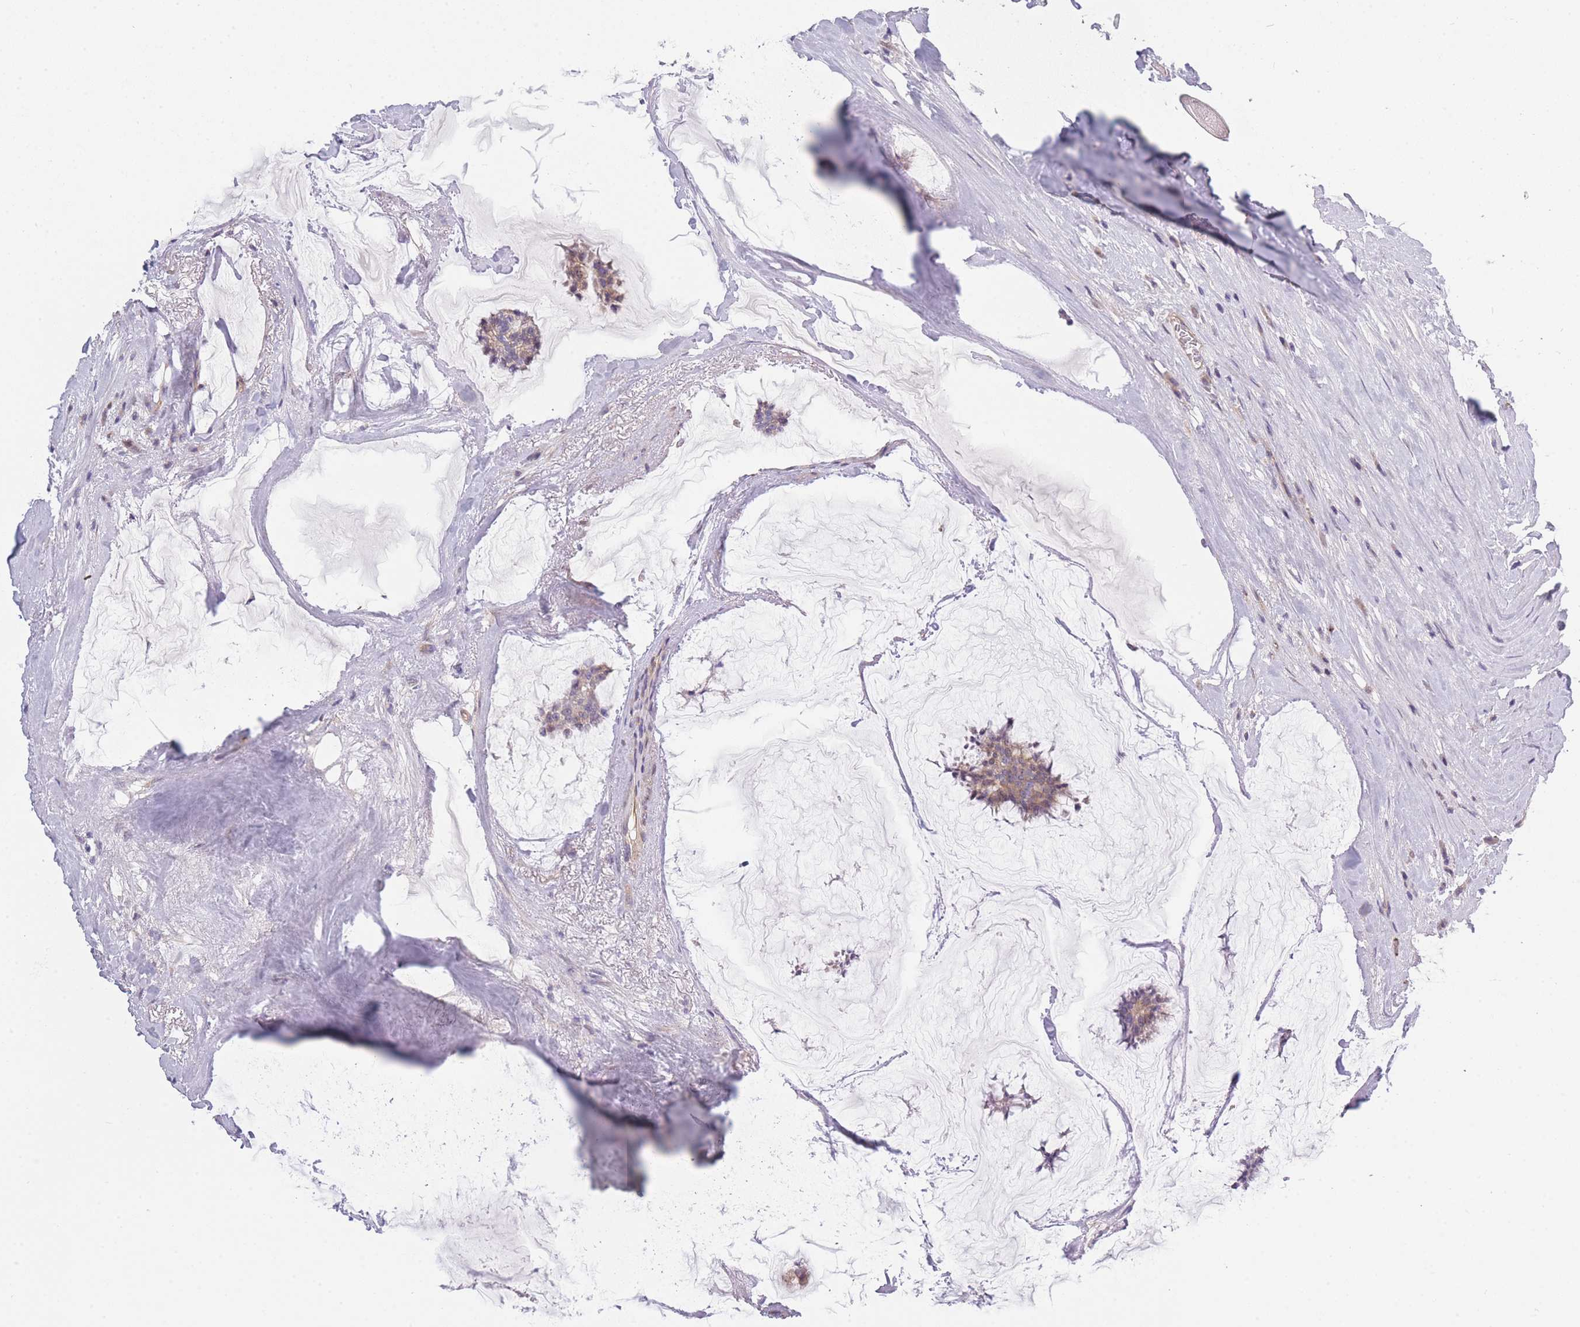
{"staining": {"intensity": "weak", "quantity": ">75%", "location": "cytoplasmic/membranous"}, "tissue": "breast cancer", "cell_type": "Tumor cells", "image_type": "cancer", "snomed": [{"axis": "morphology", "description": "Duct carcinoma"}, {"axis": "topography", "description": "Breast"}], "caption": "Breast cancer (intraductal carcinoma) was stained to show a protein in brown. There is low levels of weak cytoplasmic/membranous expression in approximately >75% of tumor cells. Immunohistochemistry stains the protein in brown and the nuclei are stained blue.", "gene": "SLC7A6", "patient": {"sex": "female", "age": 93}}